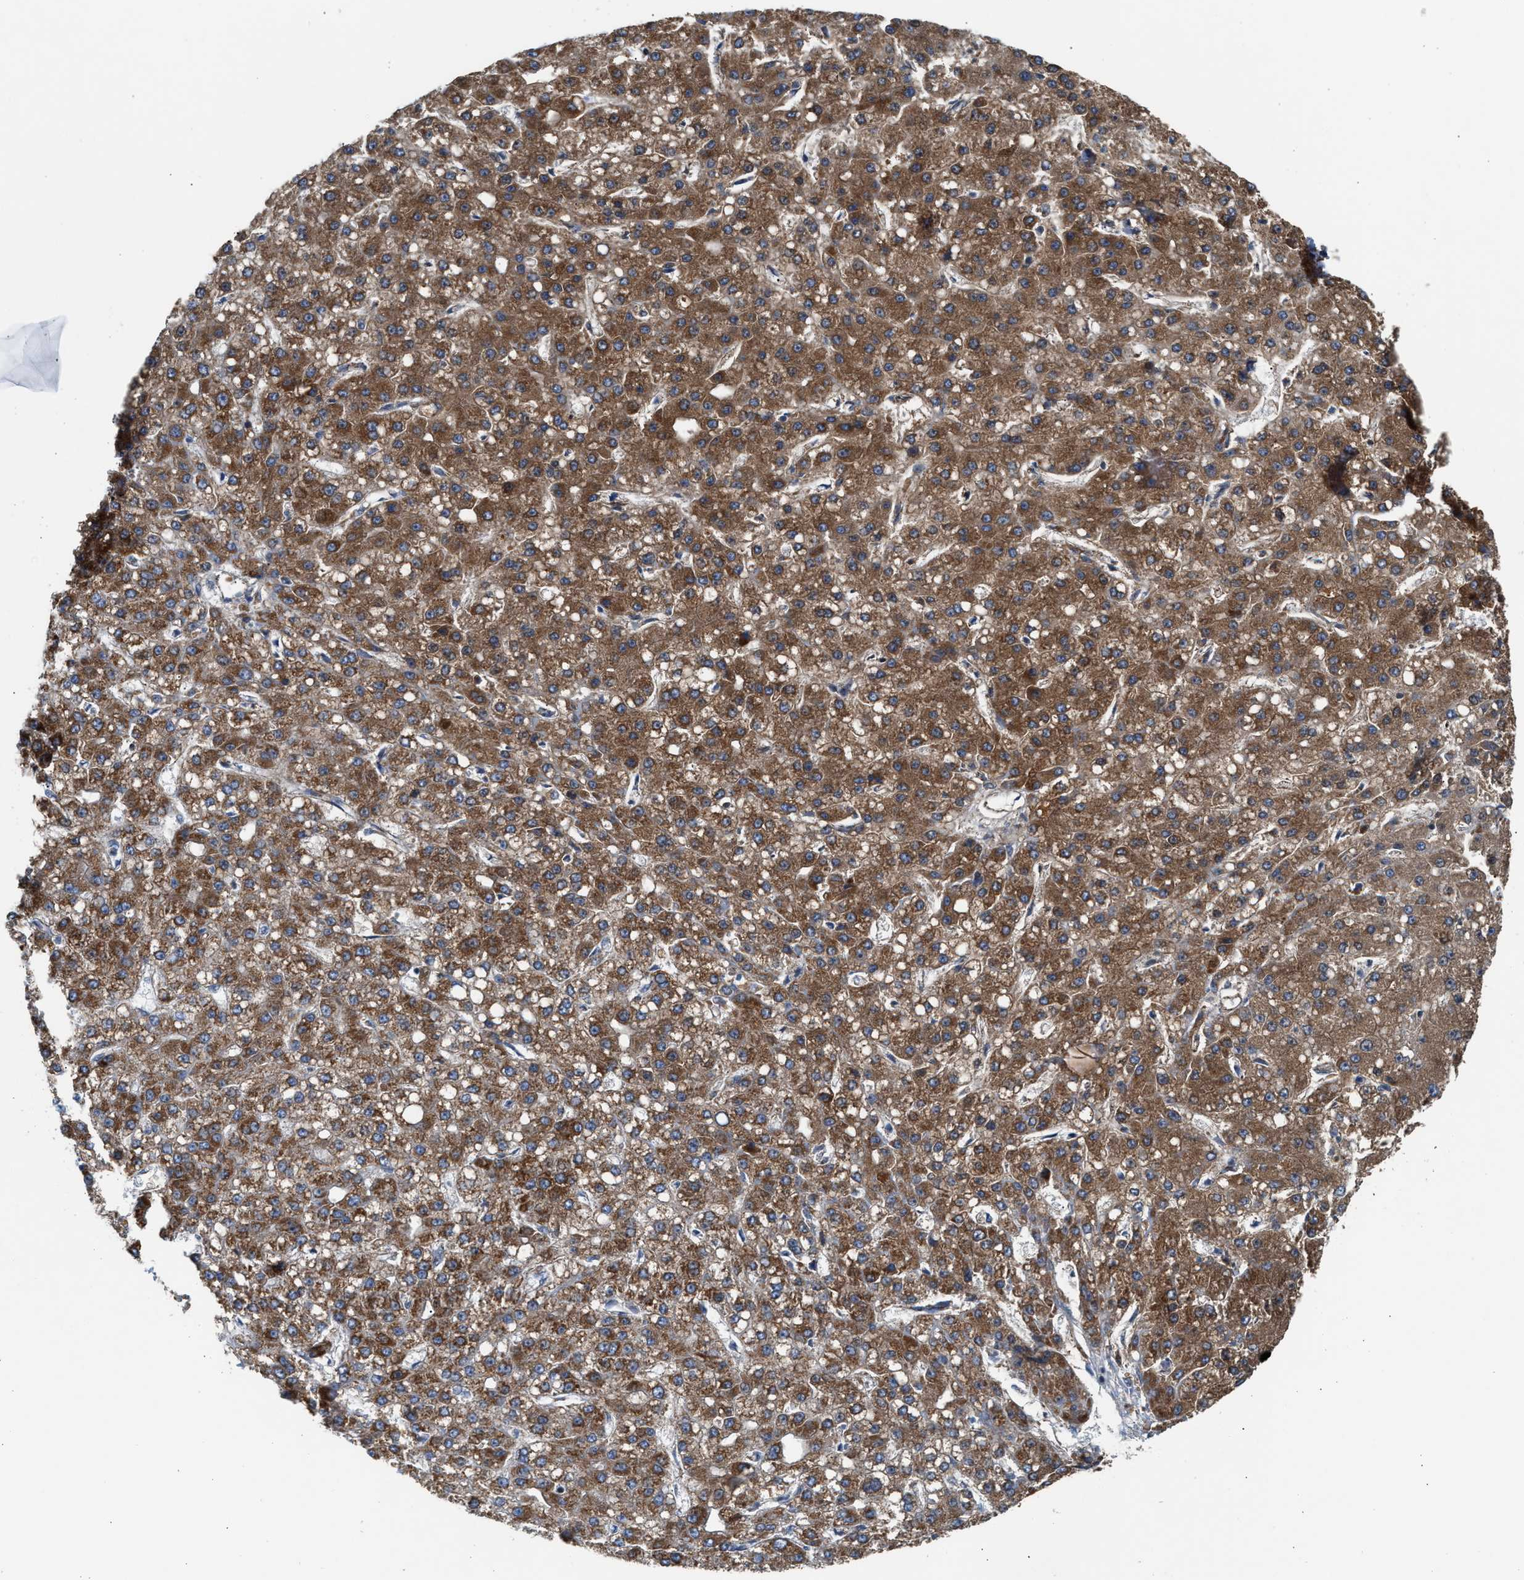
{"staining": {"intensity": "moderate", "quantity": ">75%", "location": "cytoplasmic/membranous"}, "tissue": "liver cancer", "cell_type": "Tumor cells", "image_type": "cancer", "snomed": [{"axis": "morphology", "description": "Carcinoma, Hepatocellular, NOS"}, {"axis": "topography", "description": "Liver"}], "caption": "An image showing moderate cytoplasmic/membranous expression in approximately >75% of tumor cells in hepatocellular carcinoma (liver), as visualized by brown immunohistochemical staining.", "gene": "PMPCA", "patient": {"sex": "male", "age": 67}}